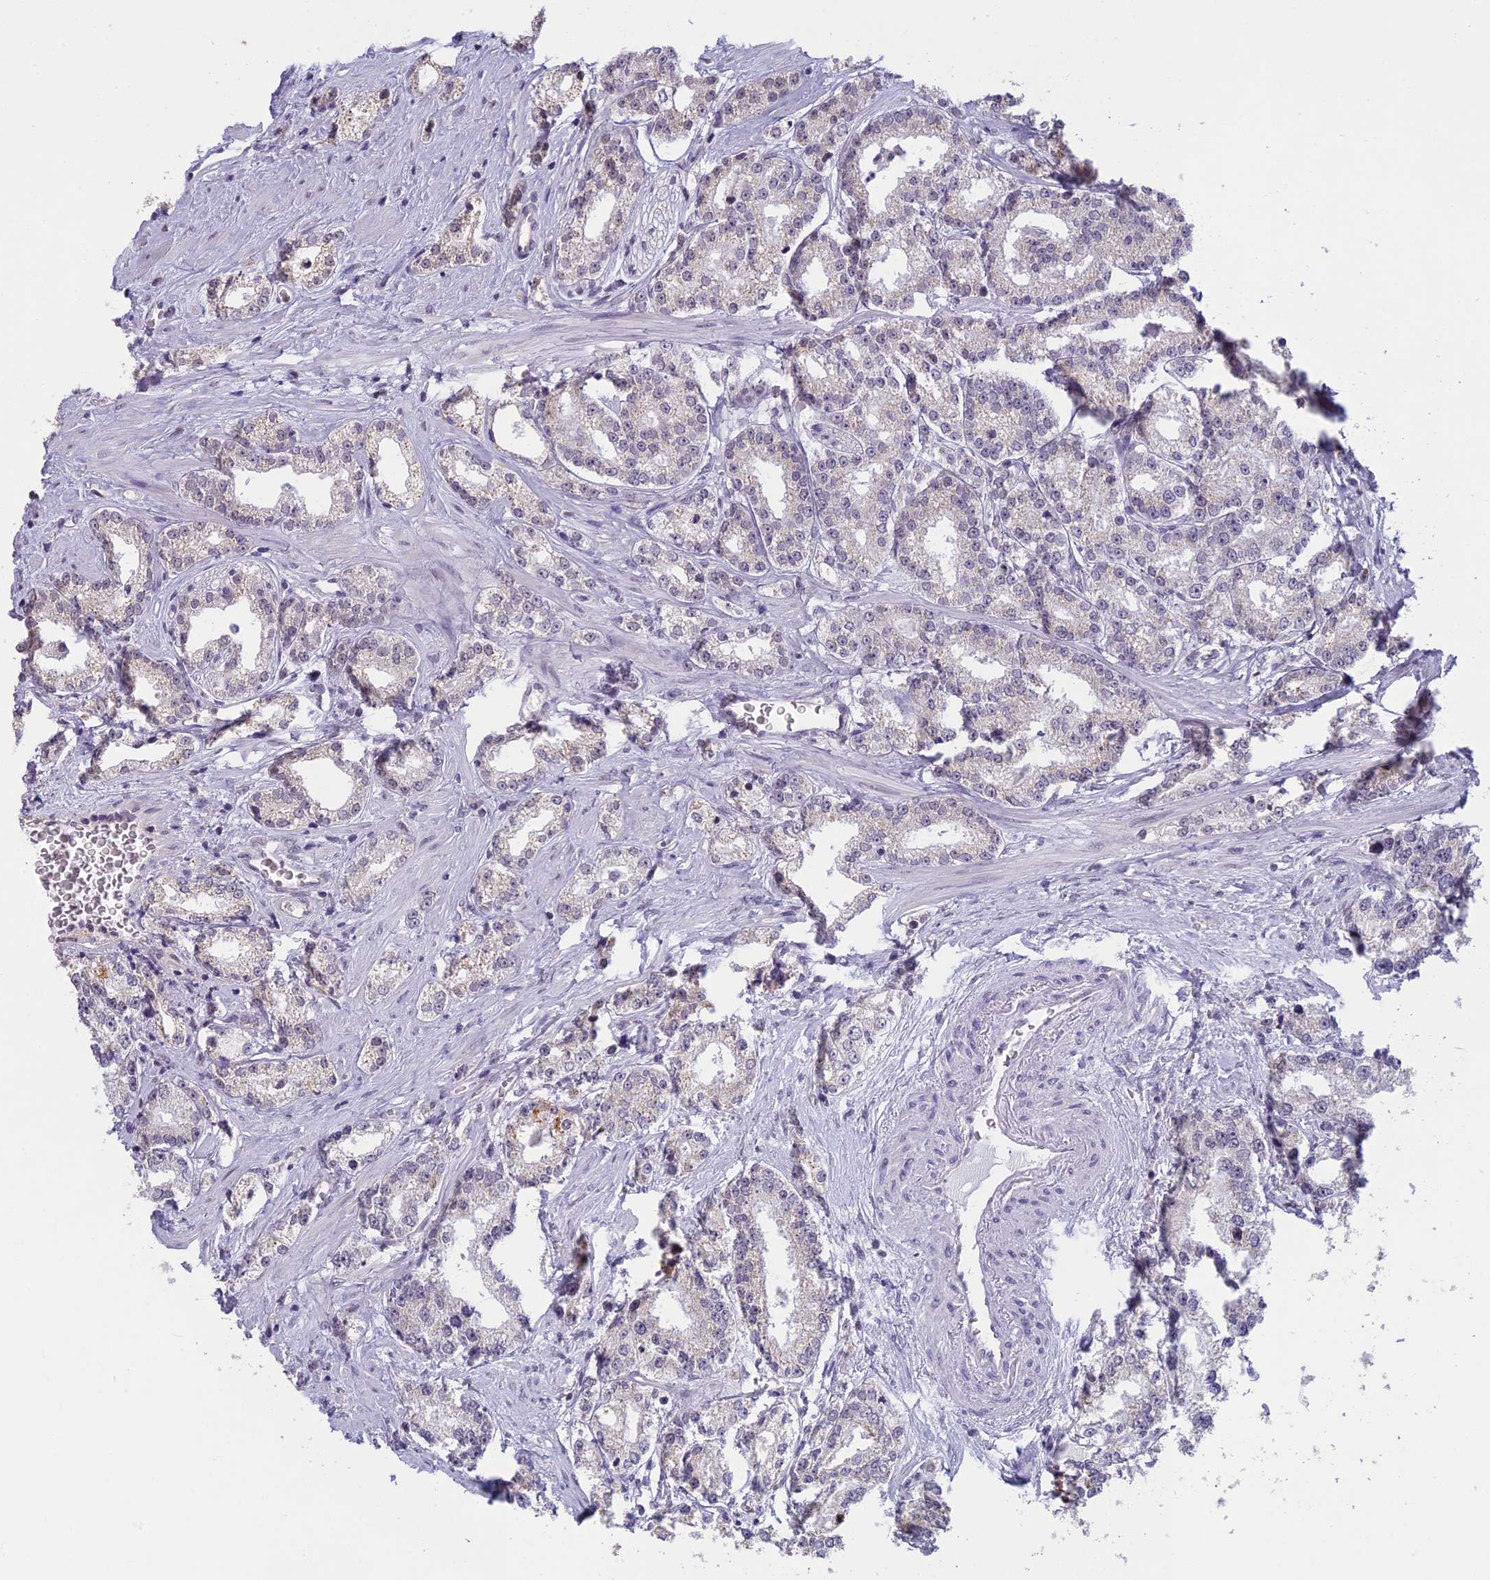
{"staining": {"intensity": "negative", "quantity": "none", "location": "none"}, "tissue": "prostate cancer", "cell_type": "Tumor cells", "image_type": "cancer", "snomed": [{"axis": "morphology", "description": "Normal tissue, NOS"}, {"axis": "morphology", "description": "Adenocarcinoma, High grade"}, {"axis": "topography", "description": "Prostate"}], "caption": "DAB (3,3'-diaminobenzidine) immunohistochemical staining of human prostate cancer reveals no significant expression in tumor cells. The staining is performed using DAB (3,3'-diaminobenzidine) brown chromogen with nuclei counter-stained in using hematoxylin.", "gene": "MORF4L1", "patient": {"sex": "male", "age": 83}}